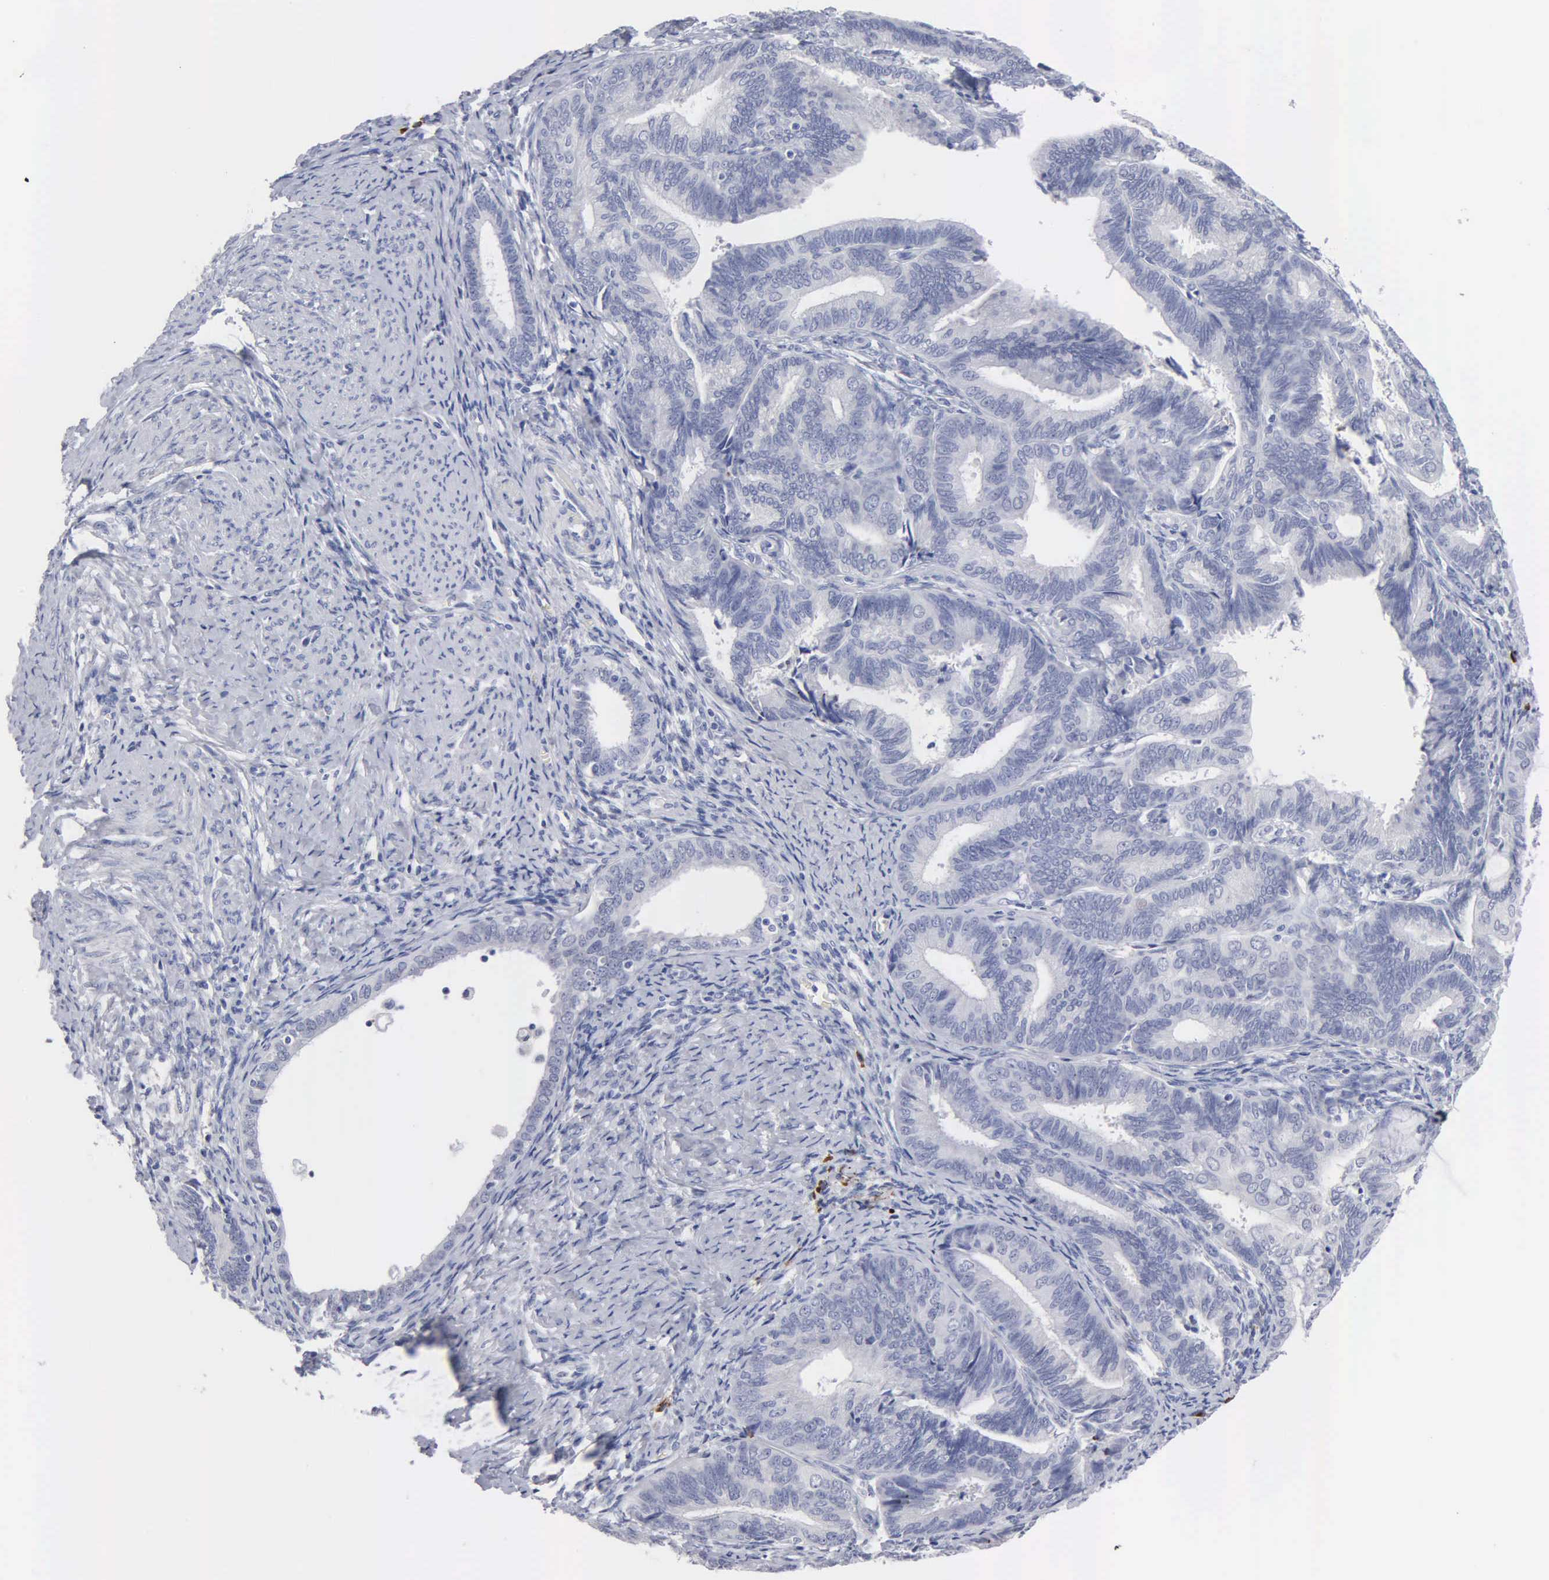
{"staining": {"intensity": "negative", "quantity": "none", "location": "none"}, "tissue": "endometrial cancer", "cell_type": "Tumor cells", "image_type": "cancer", "snomed": [{"axis": "morphology", "description": "Adenocarcinoma, NOS"}, {"axis": "topography", "description": "Endometrium"}], "caption": "High power microscopy histopathology image of an IHC image of endometrial cancer, revealing no significant positivity in tumor cells.", "gene": "ASPHD2", "patient": {"sex": "female", "age": 63}}